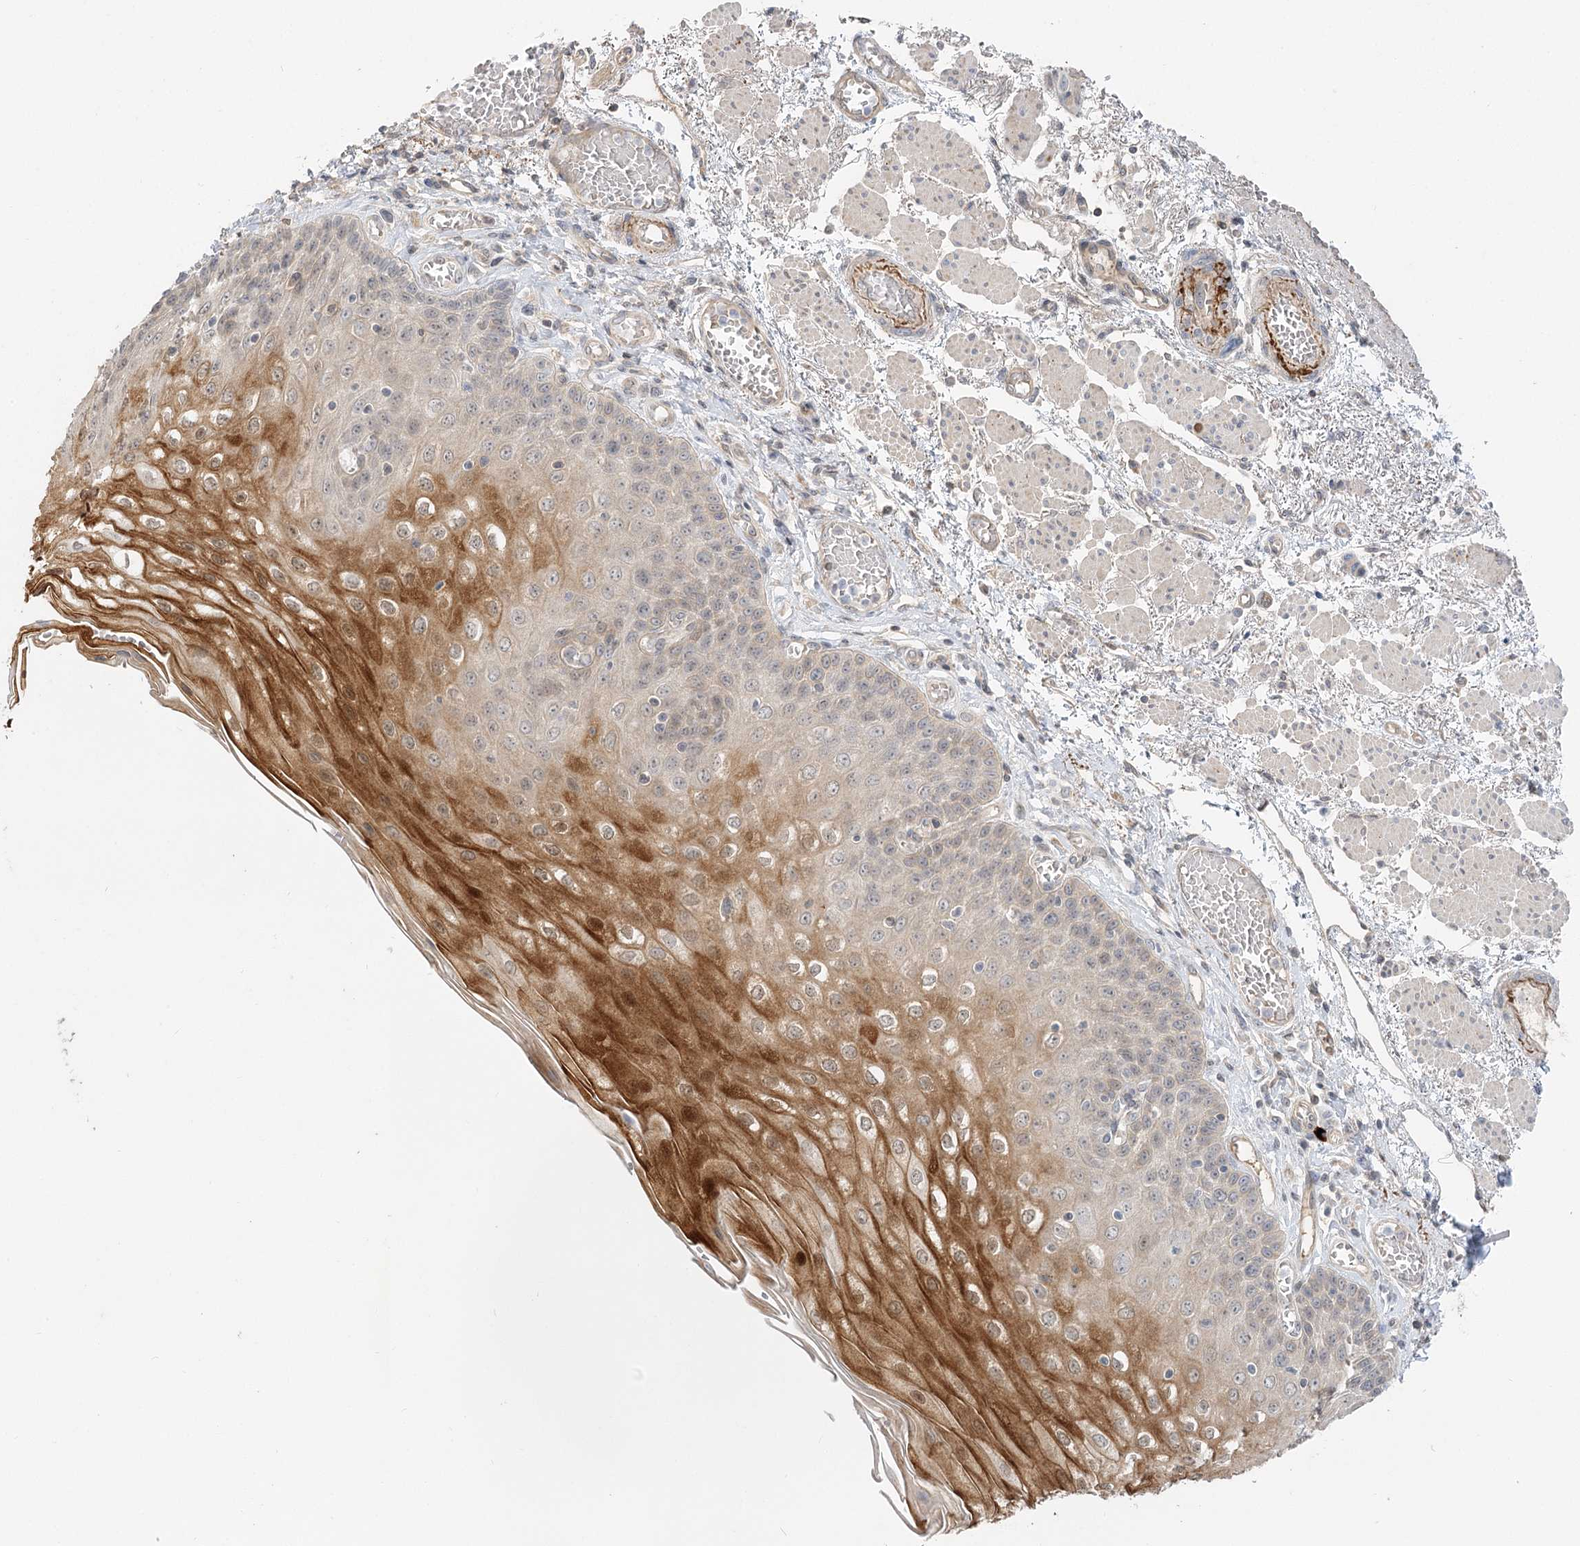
{"staining": {"intensity": "strong", "quantity": "<25%", "location": "cytoplasmic/membranous,nuclear"}, "tissue": "esophagus", "cell_type": "Squamous epithelial cells", "image_type": "normal", "snomed": [{"axis": "morphology", "description": "Normal tissue, NOS"}, {"axis": "topography", "description": "Esophagus"}], "caption": "An immunohistochemistry histopathology image of unremarkable tissue is shown. Protein staining in brown shows strong cytoplasmic/membranous,nuclear positivity in esophagus within squamous epithelial cells. (Stains: DAB (3,3'-diaminobenzidine) in brown, nuclei in blue, Microscopy: brightfield microscopy at high magnification).", "gene": "GUCY2C", "patient": {"sex": "male", "age": 81}}